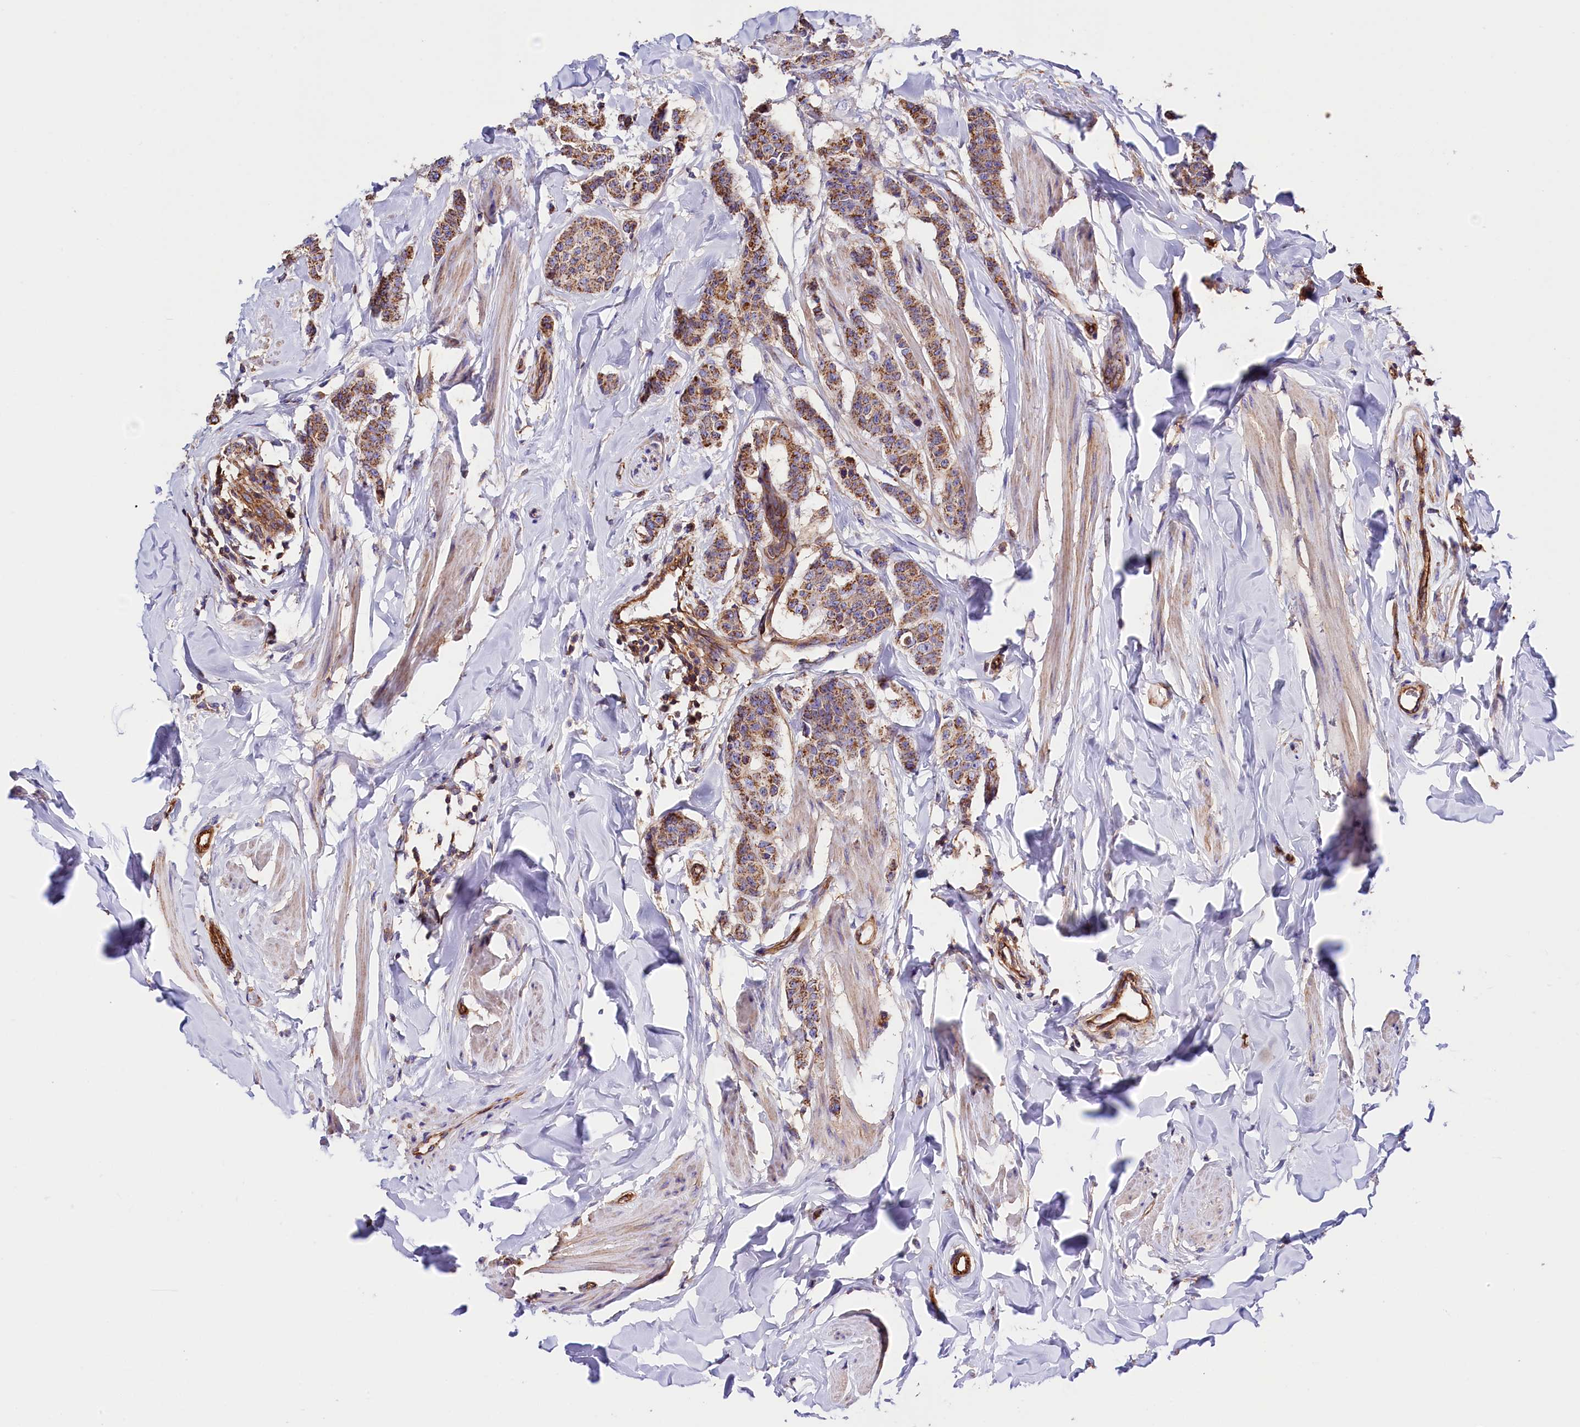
{"staining": {"intensity": "moderate", "quantity": ">75%", "location": "cytoplasmic/membranous"}, "tissue": "breast cancer", "cell_type": "Tumor cells", "image_type": "cancer", "snomed": [{"axis": "morphology", "description": "Duct carcinoma"}, {"axis": "topography", "description": "Breast"}], "caption": "Immunohistochemistry (IHC) histopathology image of breast cancer stained for a protein (brown), which displays medium levels of moderate cytoplasmic/membranous positivity in about >75% of tumor cells.", "gene": "ATP2B4", "patient": {"sex": "female", "age": 40}}